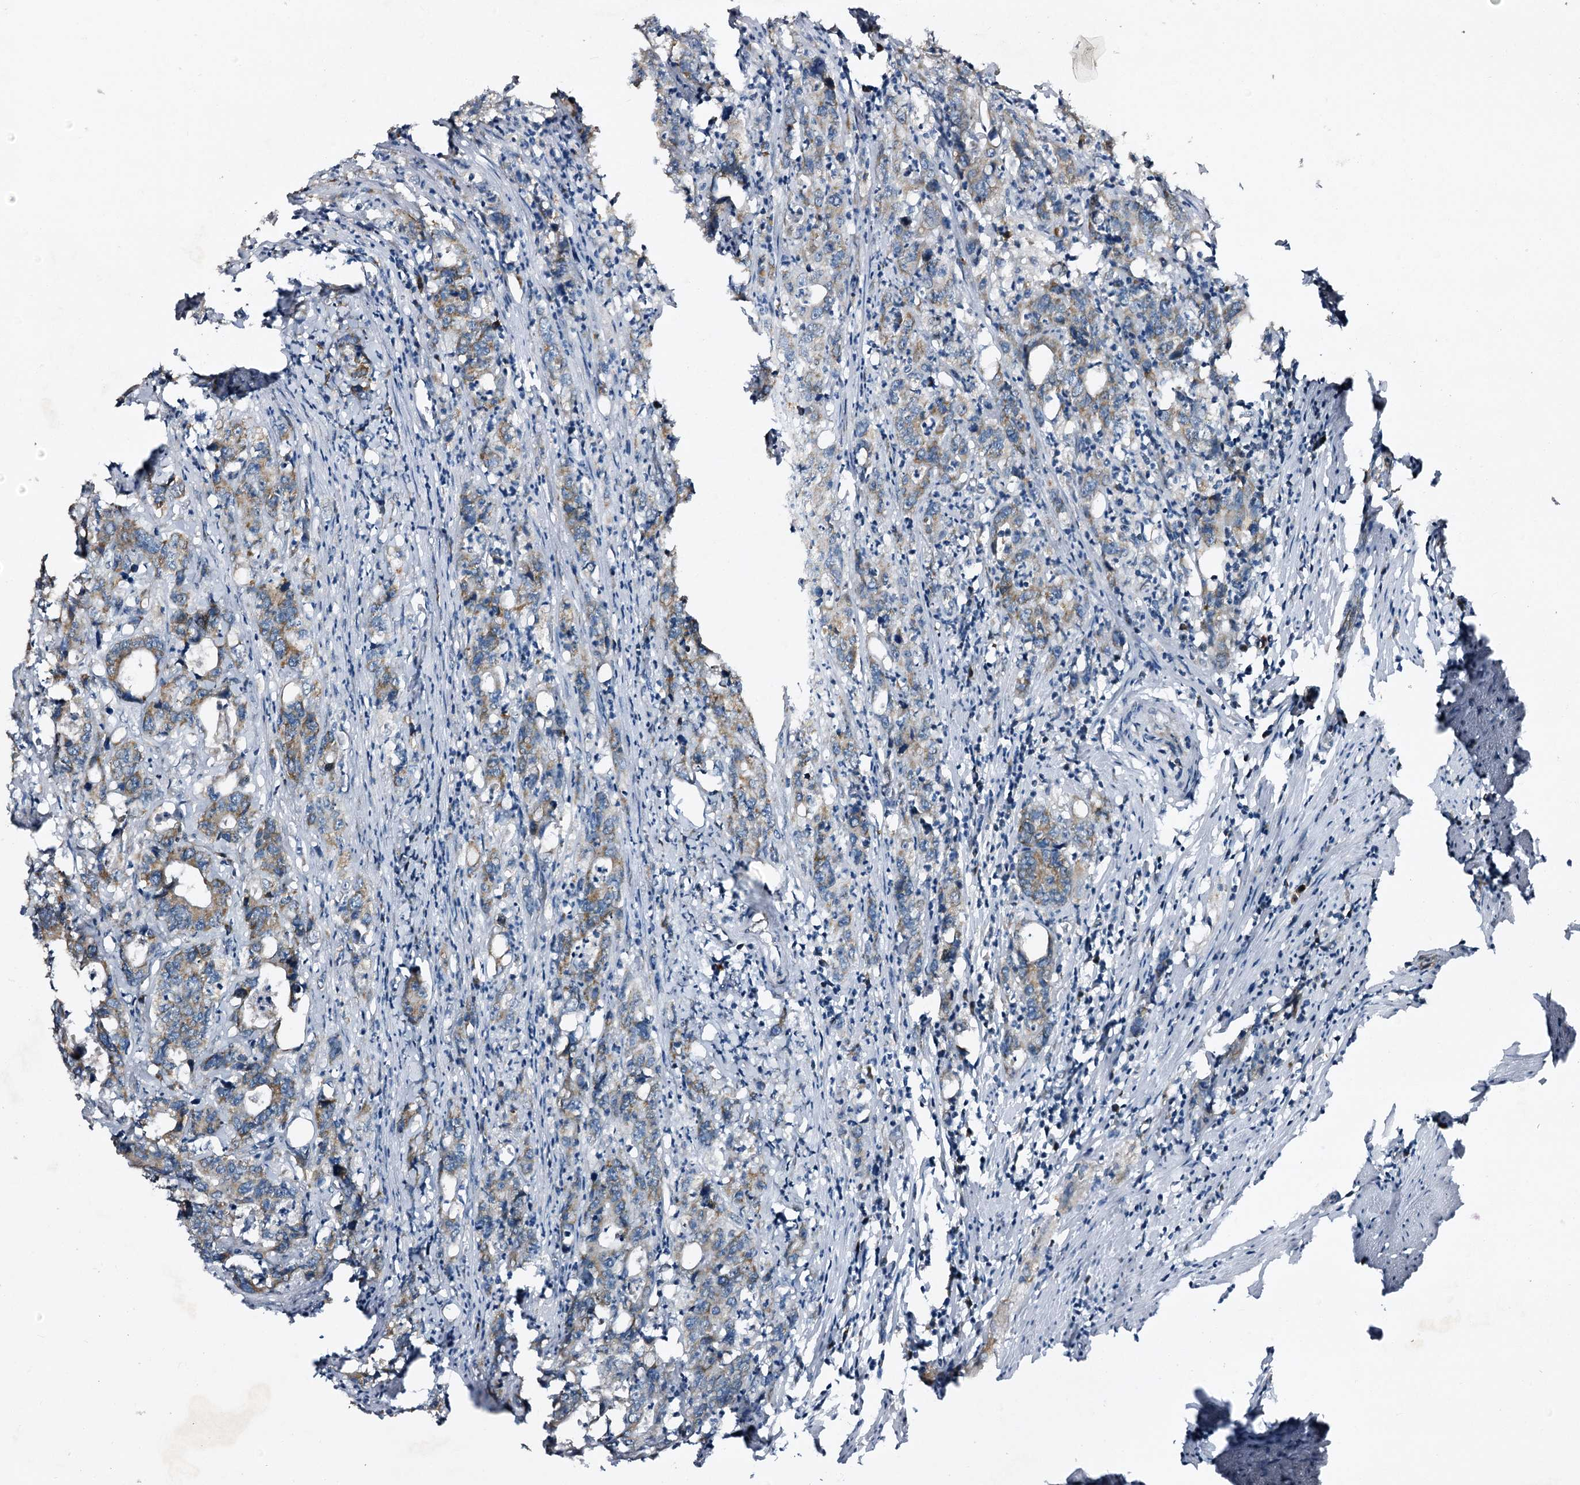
{"staining": {"intensity": "moderate", "quantity": "25%-75%", "location": "cytoplasmic/membranous"}, "tissue": "colorectal cancer", "cell_type": "Tumor cells", "image_type": "cancer", "snomed": [{"axis": "morphology", "description": "Adenocarcinoma, NOS"}, {"axis": "topography", "description": "Colon"}], "caption": "Colorectal cancer stained with a protein marker shows moderate staining in tumor cells.", "gene": "CBR4", "patient": {"sex": "female", "age": 75}}